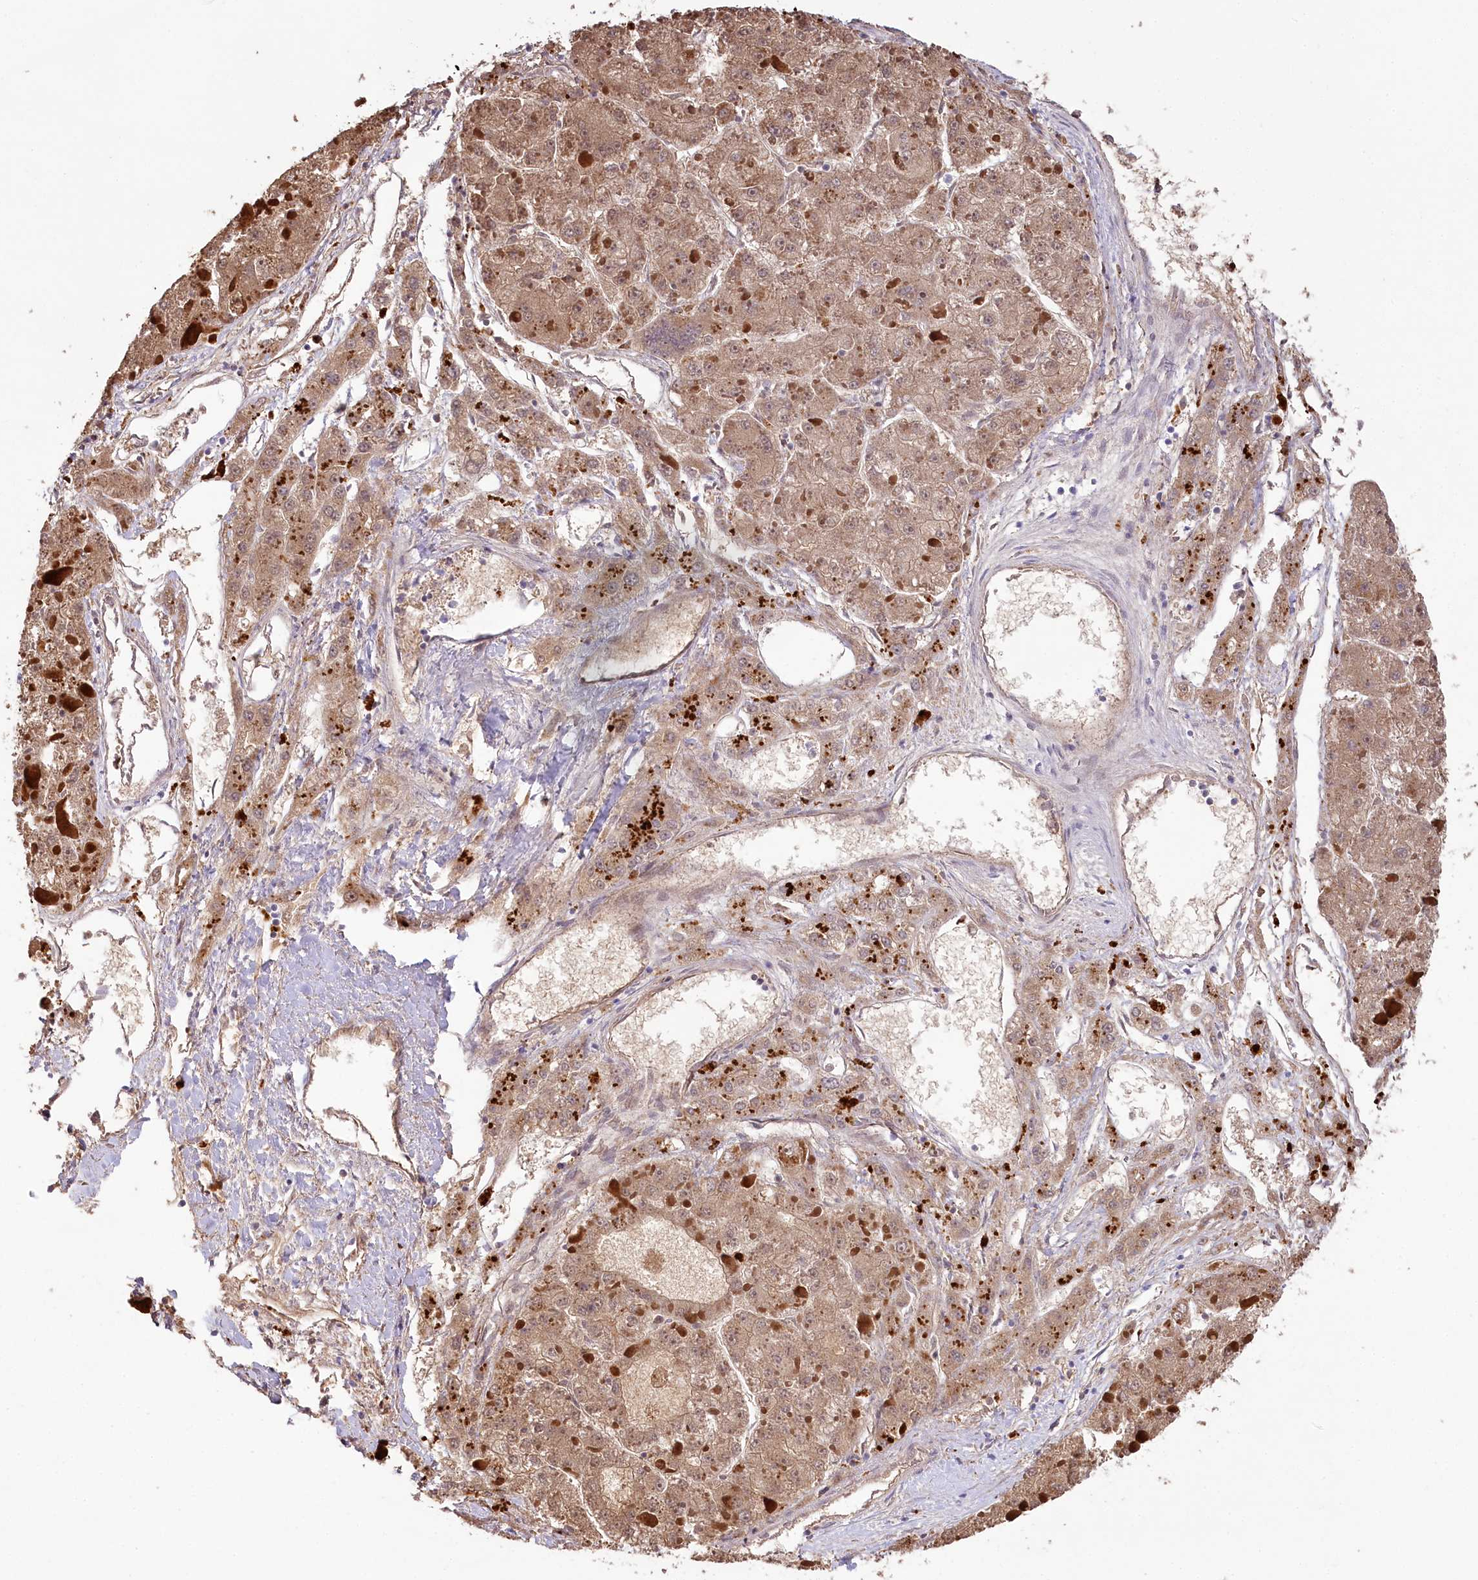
{"staining": {"intensity": "moderate", "quantity": ">75%", "location": "cytoplasmic/membranous"}, "tissue": "liver cancer", "cell_type": "Tumor cells", "image_type": "cancer", "snomed": [{"axis": "morphology", "description": "Carcinoma, Hepatocellular, NOS"}, {"axis": "topography", "description": "Liver"}], "caption": "Hepatocellular carcinoma (liver) tissue reveals moderate cytoplasmic/membranous expression in about >75% of tumor cells", "gene": "SLC6A11", "patient": {"sex": "female", "age": 73}}